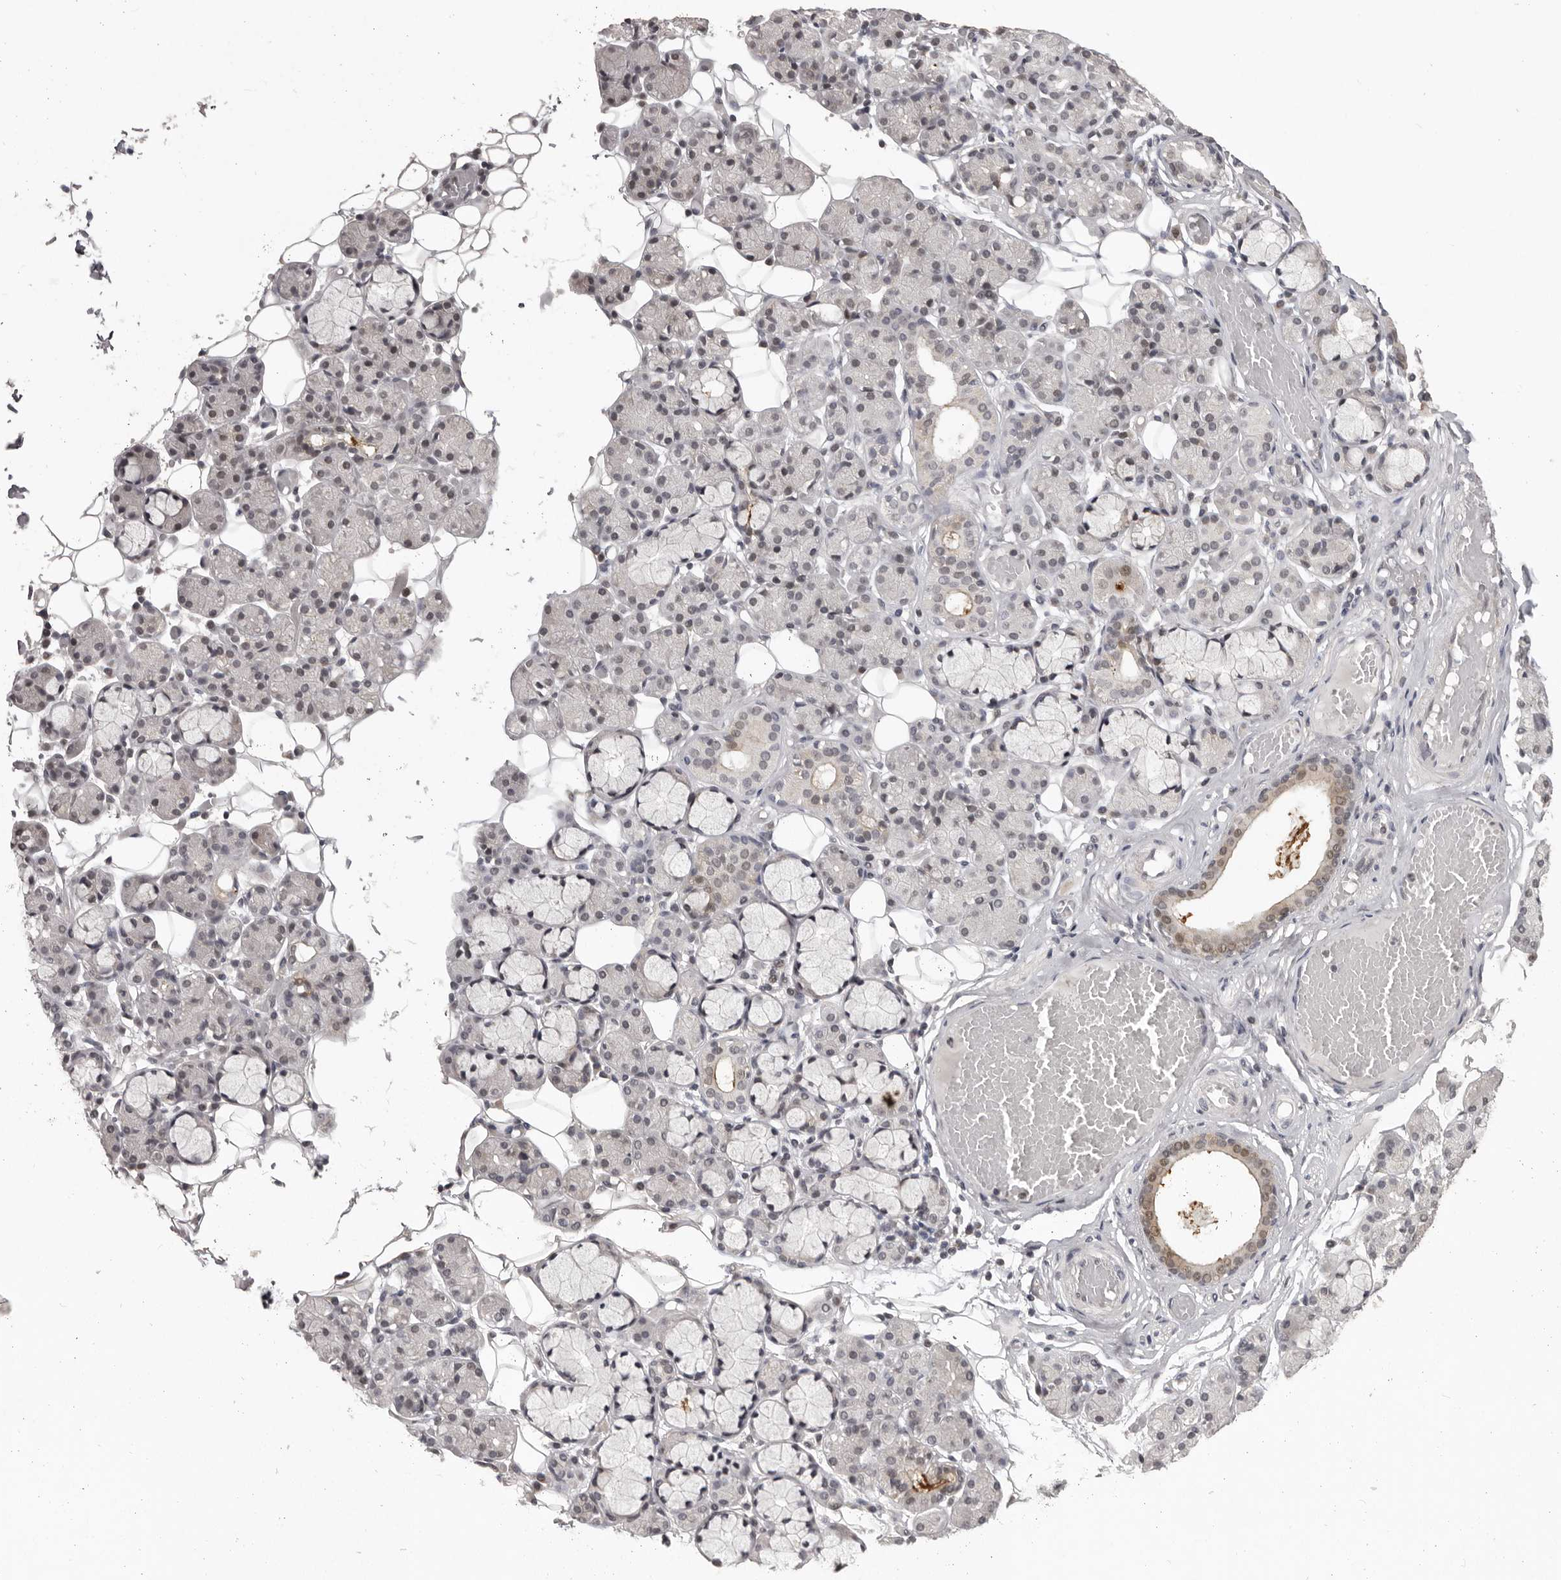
{"staining": {"intensity": "weak", "quantity": "<25%", "location": "cytoplasmic/membranous,nuclear"}, "tissue": "salivary gland", "cell_type": "Glandular cells", "image_type": "normal", "snomed": [{"axis": "morphology", "description": "Normal tissue, NOS"}, {"axis": "topography", "description": "Salivary gland"}], "caption": "An image of human salivary gland is negative for staining in glandular cells.", "gene": "SRCAP", "patient": {"sex": "male", "age": 63}}